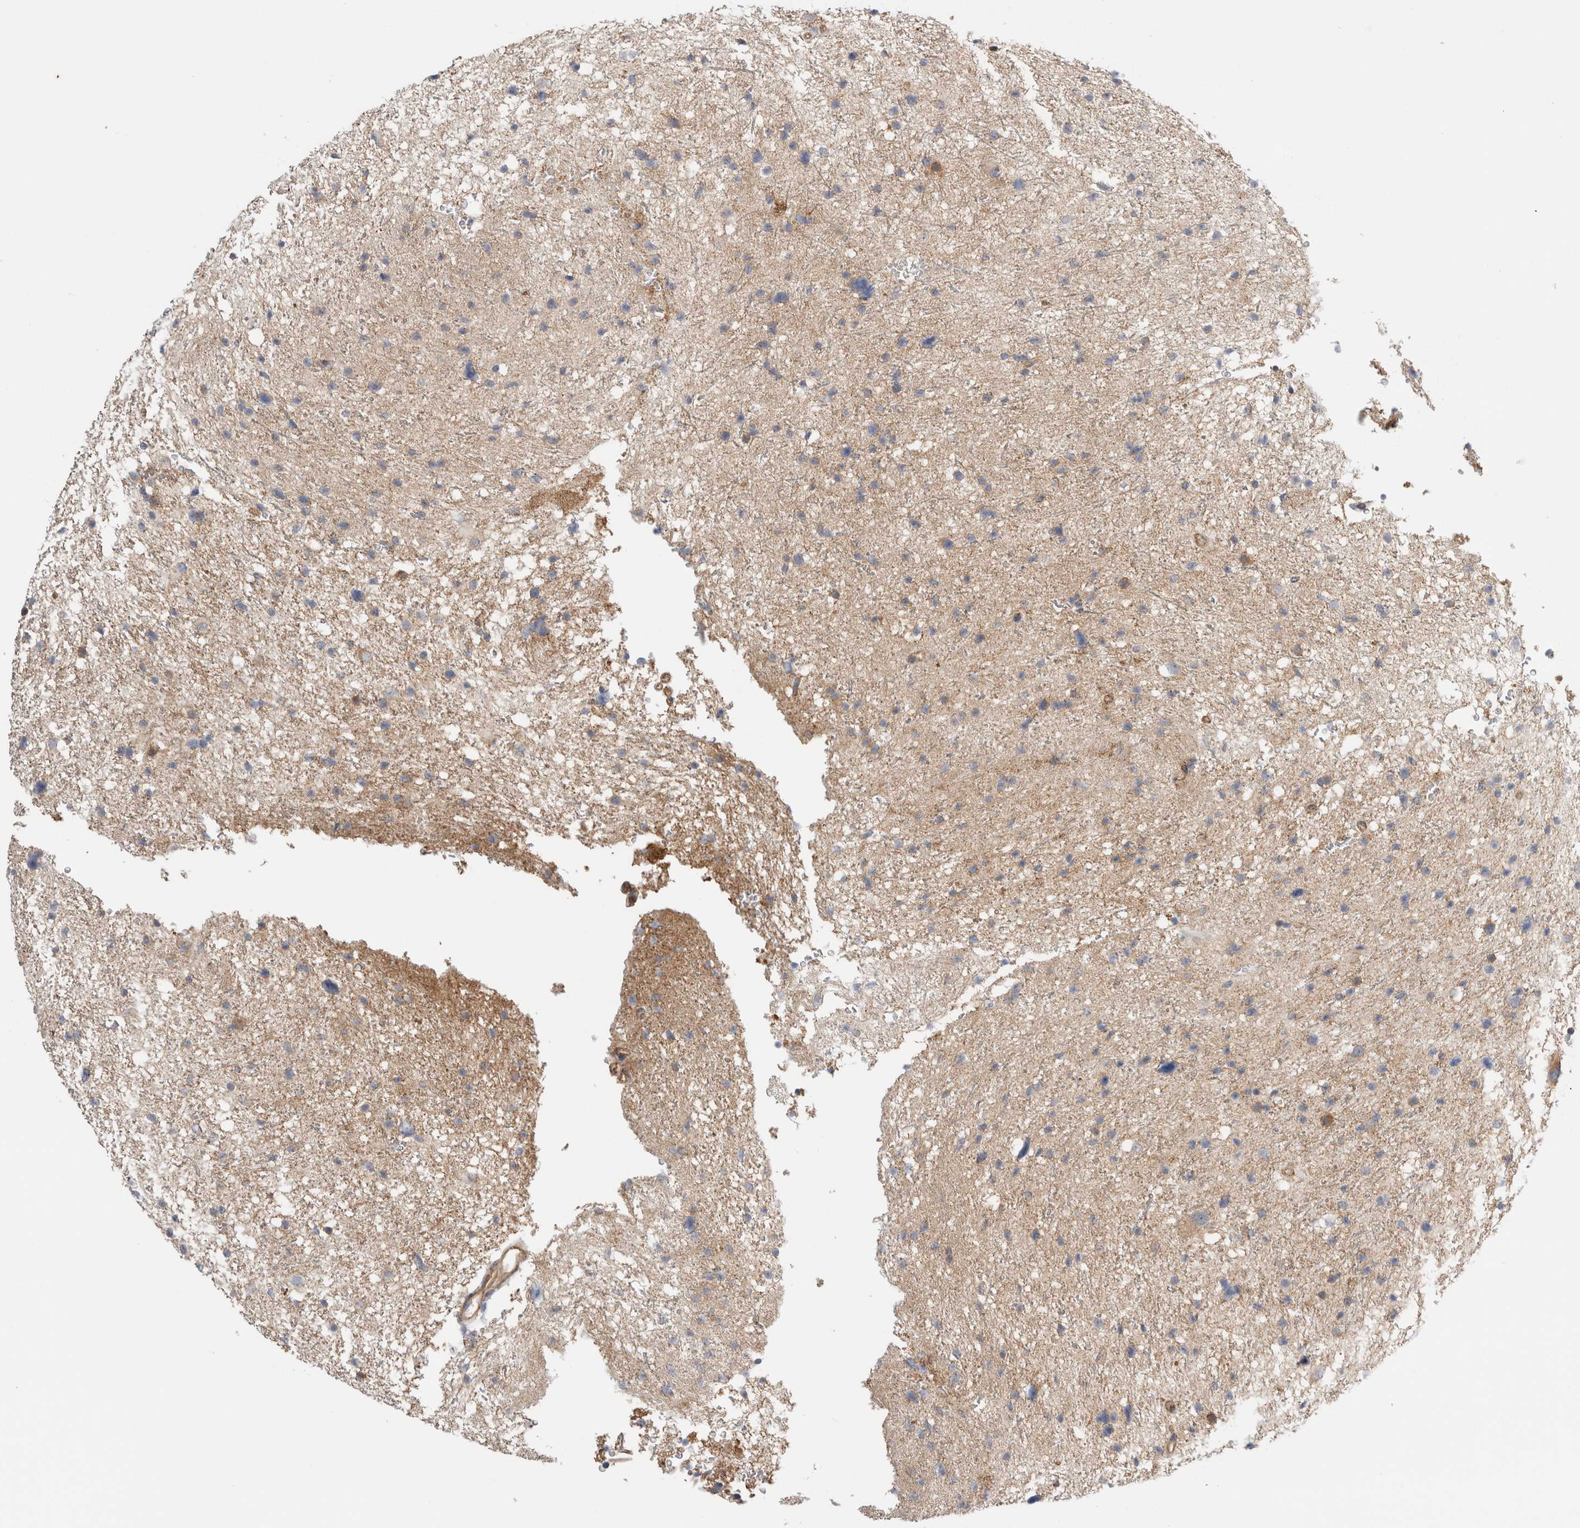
{"staining": {"intensity": "moderate", "quantity": "<25%", "location": "cytoplasmic/membranous"}, "tissue": "glioma", "cell_type": "Tumor cells", "image_type": "cancer", "snomed": [{"axis": "morphology", "description": "Glioma, malignant, Low grade"}, {"axis": "topography", "description": "Brain"}], "caption": "IHC histopathology image of neoplastic tissue: glioma stained using immunohistochemistry shows low levels of moderate protein expression localized specifically in the cytoplasmic/membranous of tumor cells, appearing as a cytoplasmic/membranous brown color.", "gene": "TAFA5", "patient": {"sex": "female", "age": 37}}